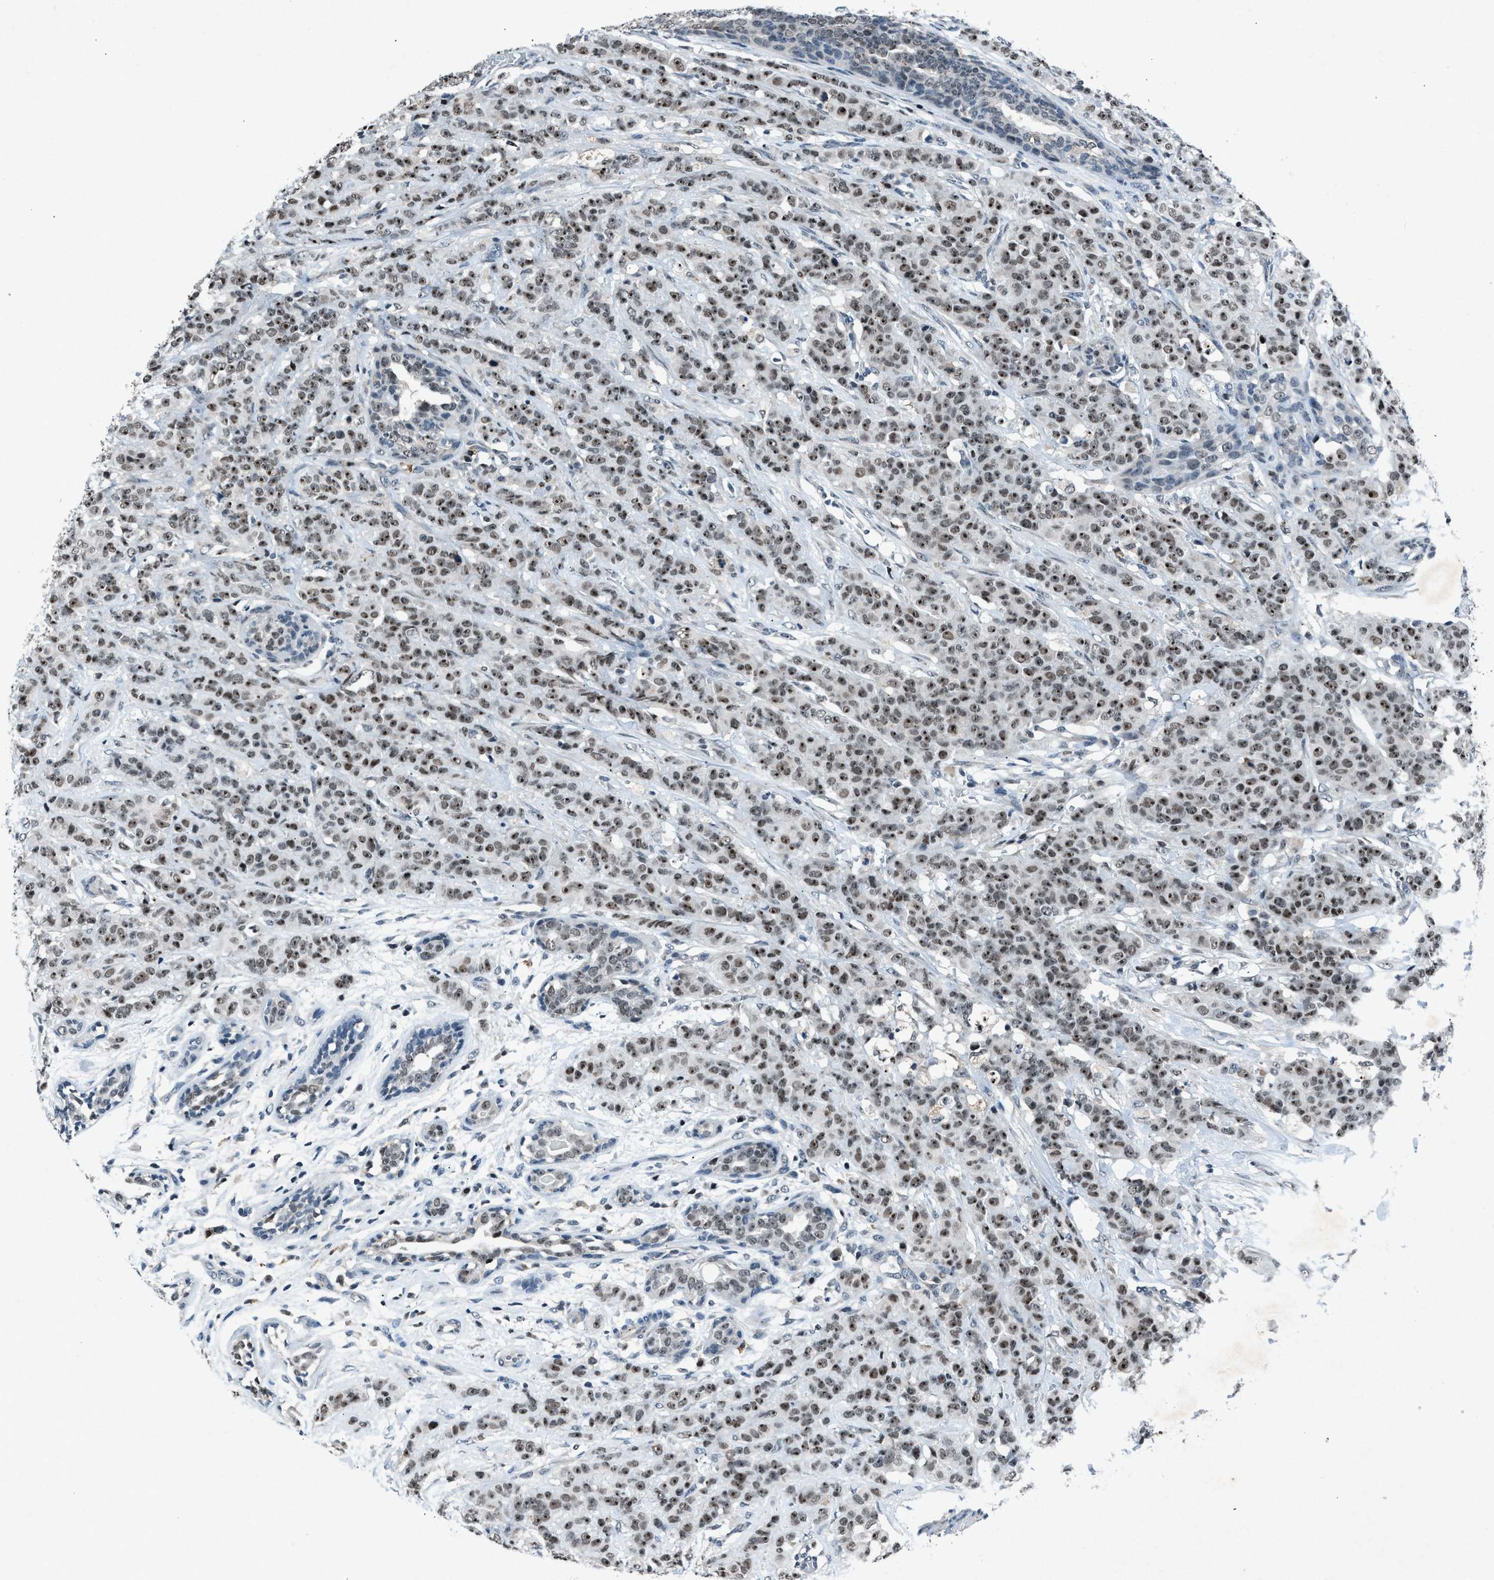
{"staining": {"intensity": "moderate", "quantity": ">75%", "location": "nuclear"}, "tissue": "breast cancer", "cell_type": "Tumor cells", "image_type": "cancer", "snomed": [{"axis": "morphology", "description": "Normal tissue, NOS"}, {"axis": "morphology", "description": "Duct carcinoma"}, {"axis": "topography", "description": "Breast"}], "caption": "A micrograph showing moderate nuclear staining in about >75% of tumor cells in intraductal carcinoma (breast), as visualized by brown immunohistochemical staining.", "gene": "ADCY1", "patient": {"sex": "female", "age": 40}}